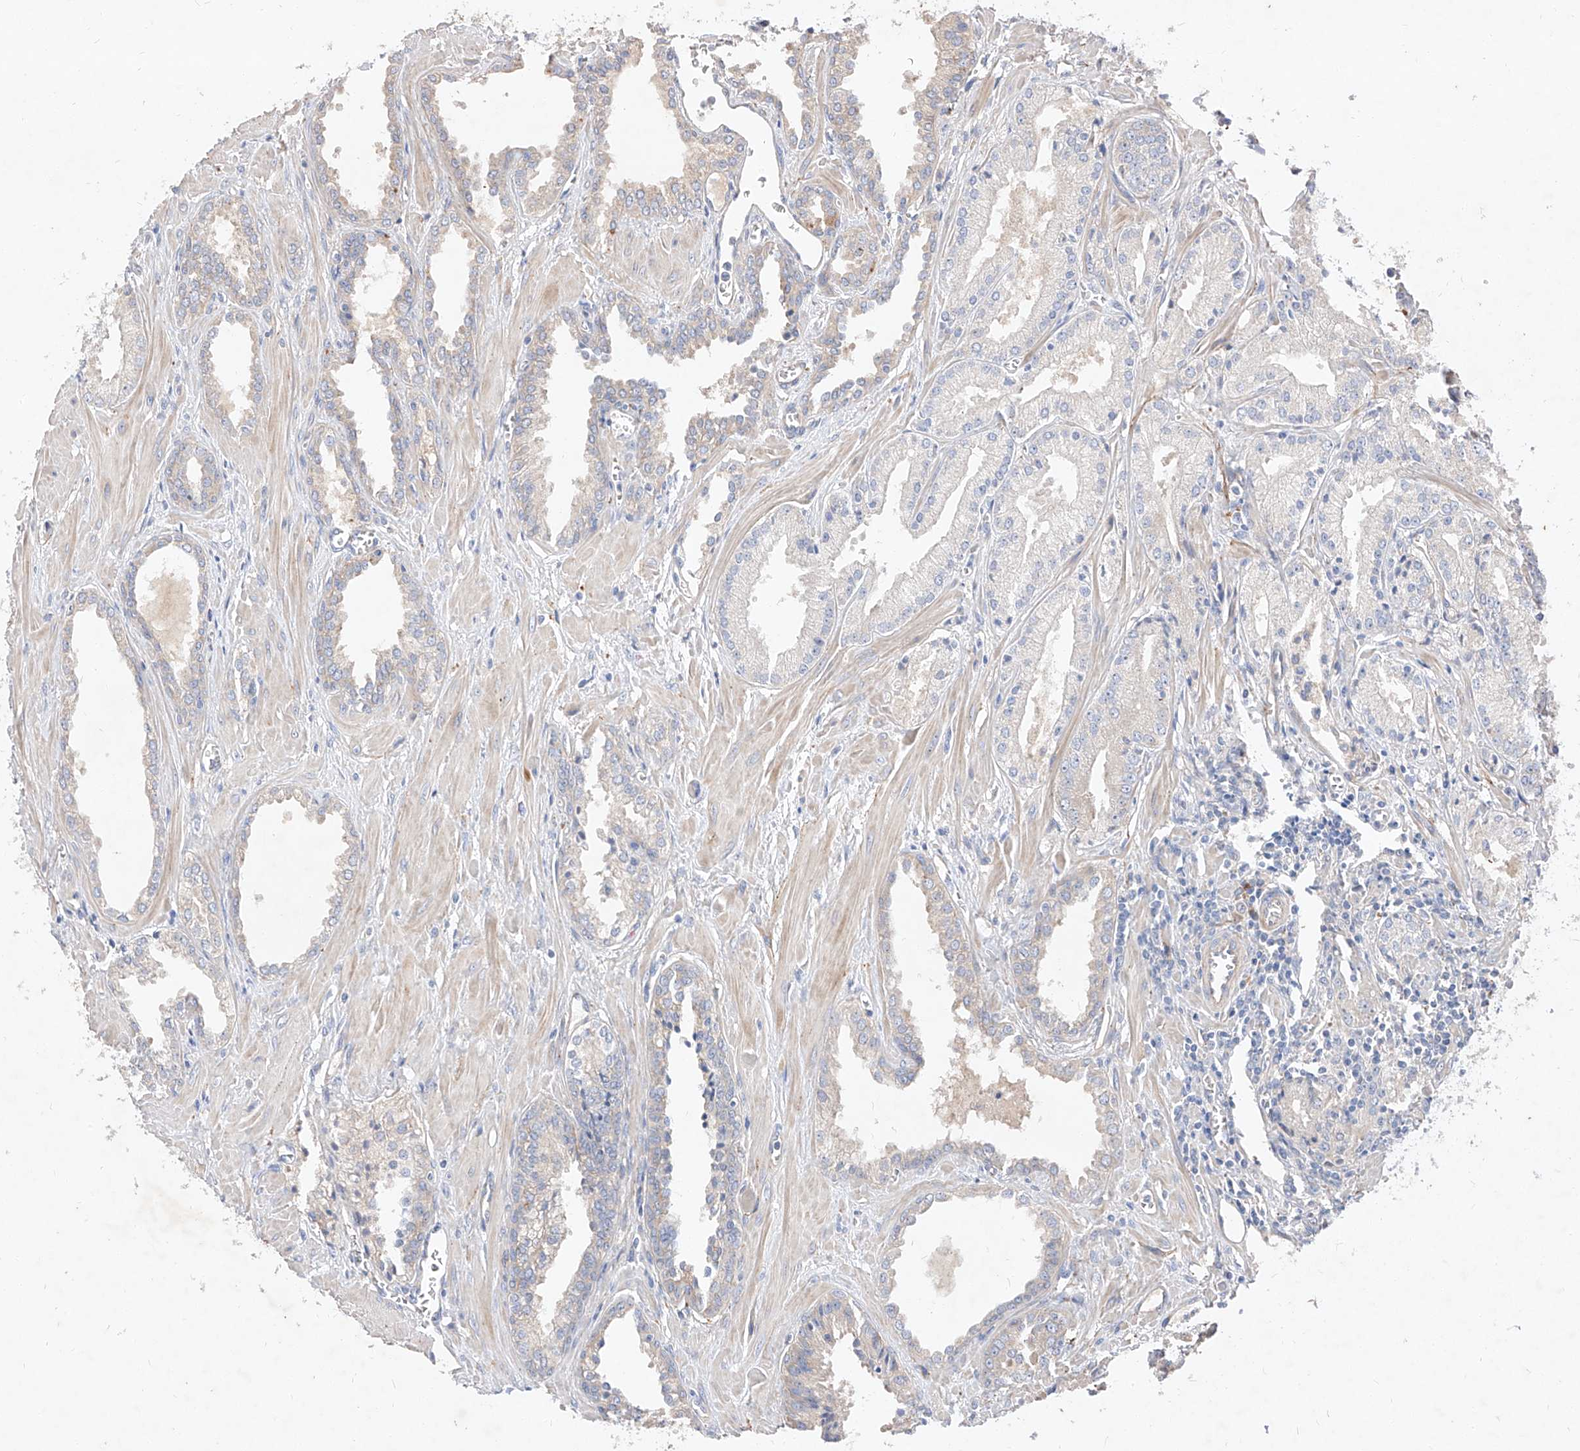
{"staining": {"intensity": "negative", "quantity": "none", "location": "none"}, "tissue": "prostate cancer", "cell_type": "Tumor cells", "image_type": "cancer", "snomed": [{"axis": "morphology", "description": "Adenocarcinoma, Low grade"}, {"axis": "topography", "description": "Prostate"}], "caption": "An IHC micrograph of prostate low-grade adenocarcinoma is shown. There is no staining in tumor cells of prostate low-grade adenocarcinoma. (DAB immunohistochemistry with hematoxylin counter stain).", "gene": "DIRAS3", "patient": {"sex": "male", "age": 67}}